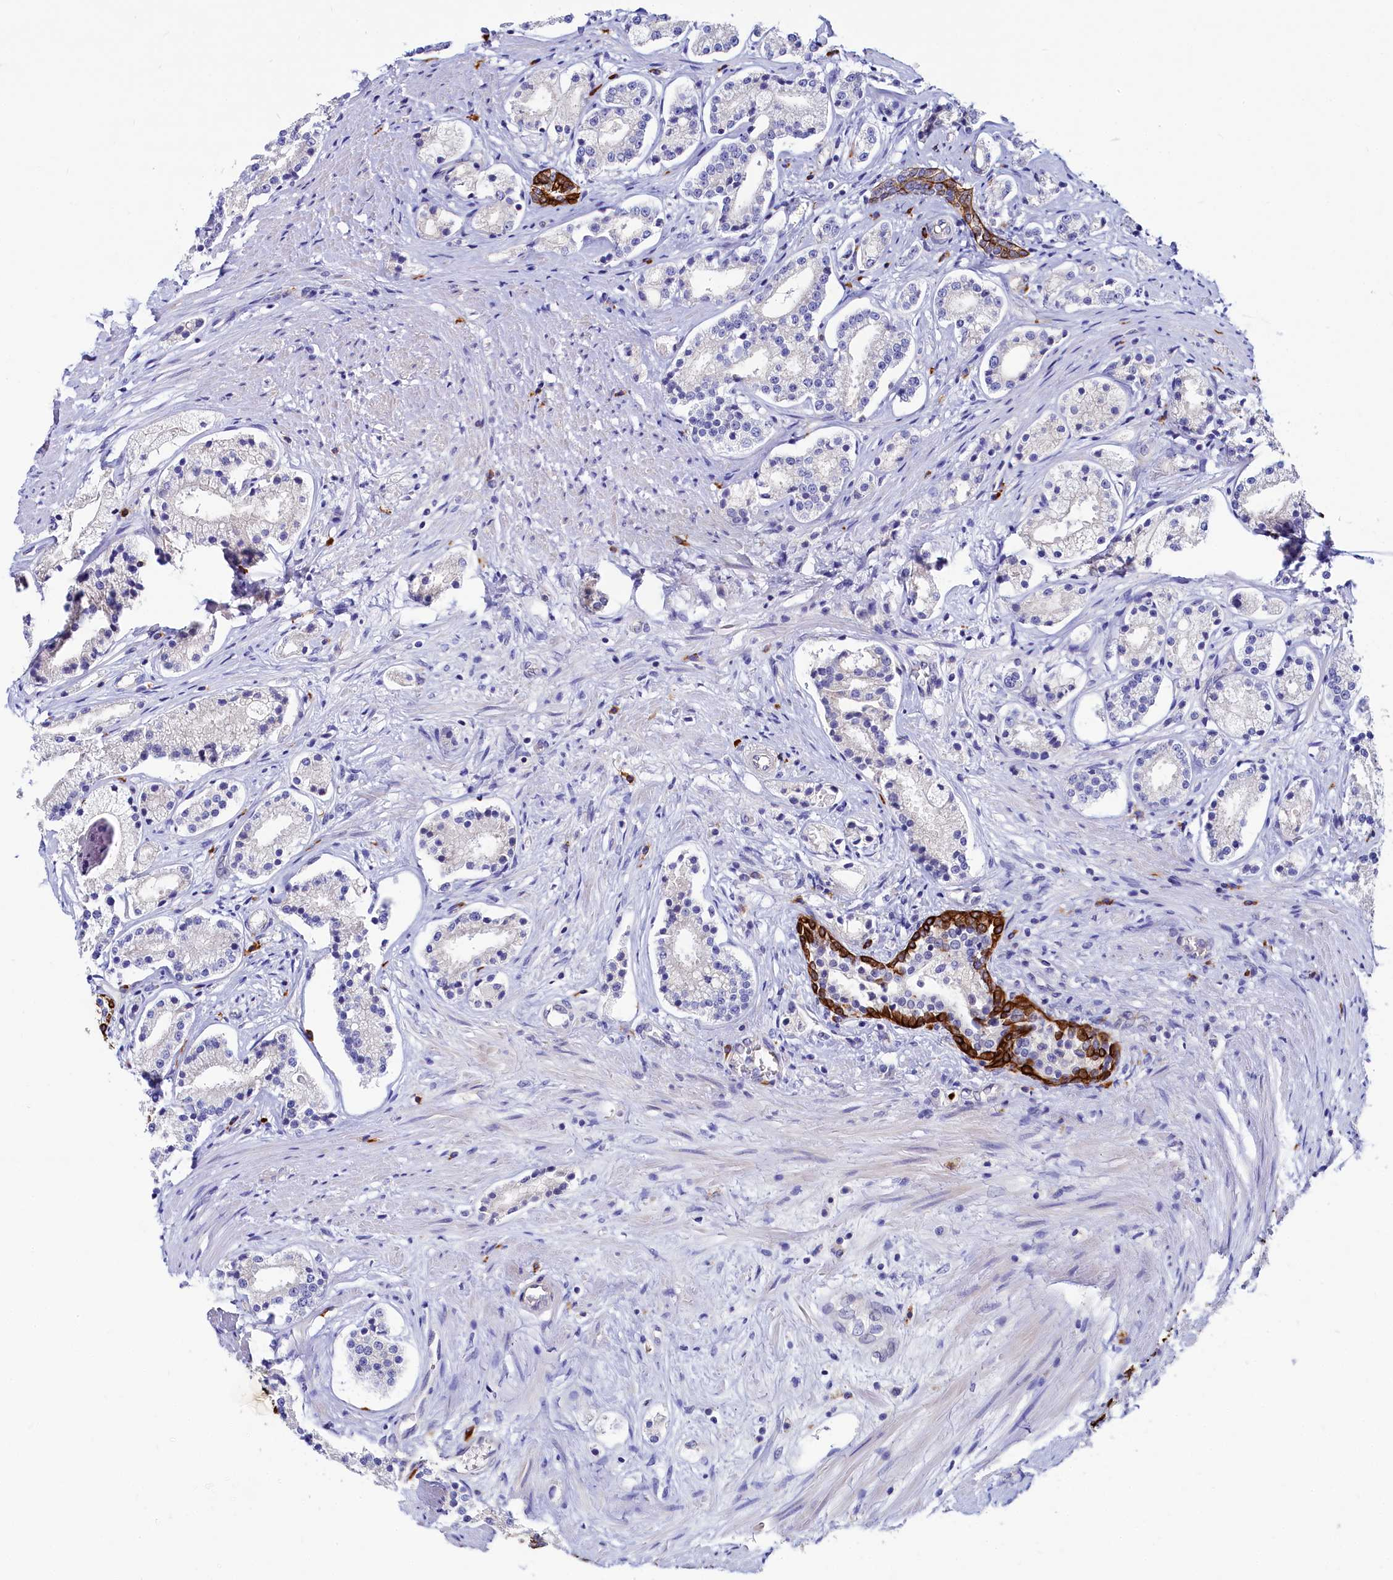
{"staining": {"intensity": "negative", "quantity": "none", "location": "none"}, "tissue": "prostate cancer", "cell_type": "Tumor cells", "image_type": "cancer", "snomed": [{"axis": "morphology", "description": "Adenocarcinoma, High grade"}, {"axis": "topography", "description": "Prostate"}], "caption": "A high-resolution photomicrograph shows IHC staining of prostate cancer, which reveals no significant staining in tumor cells.", "gene": "ASTE1", "patient": {"sex": "male", "age": 69}}